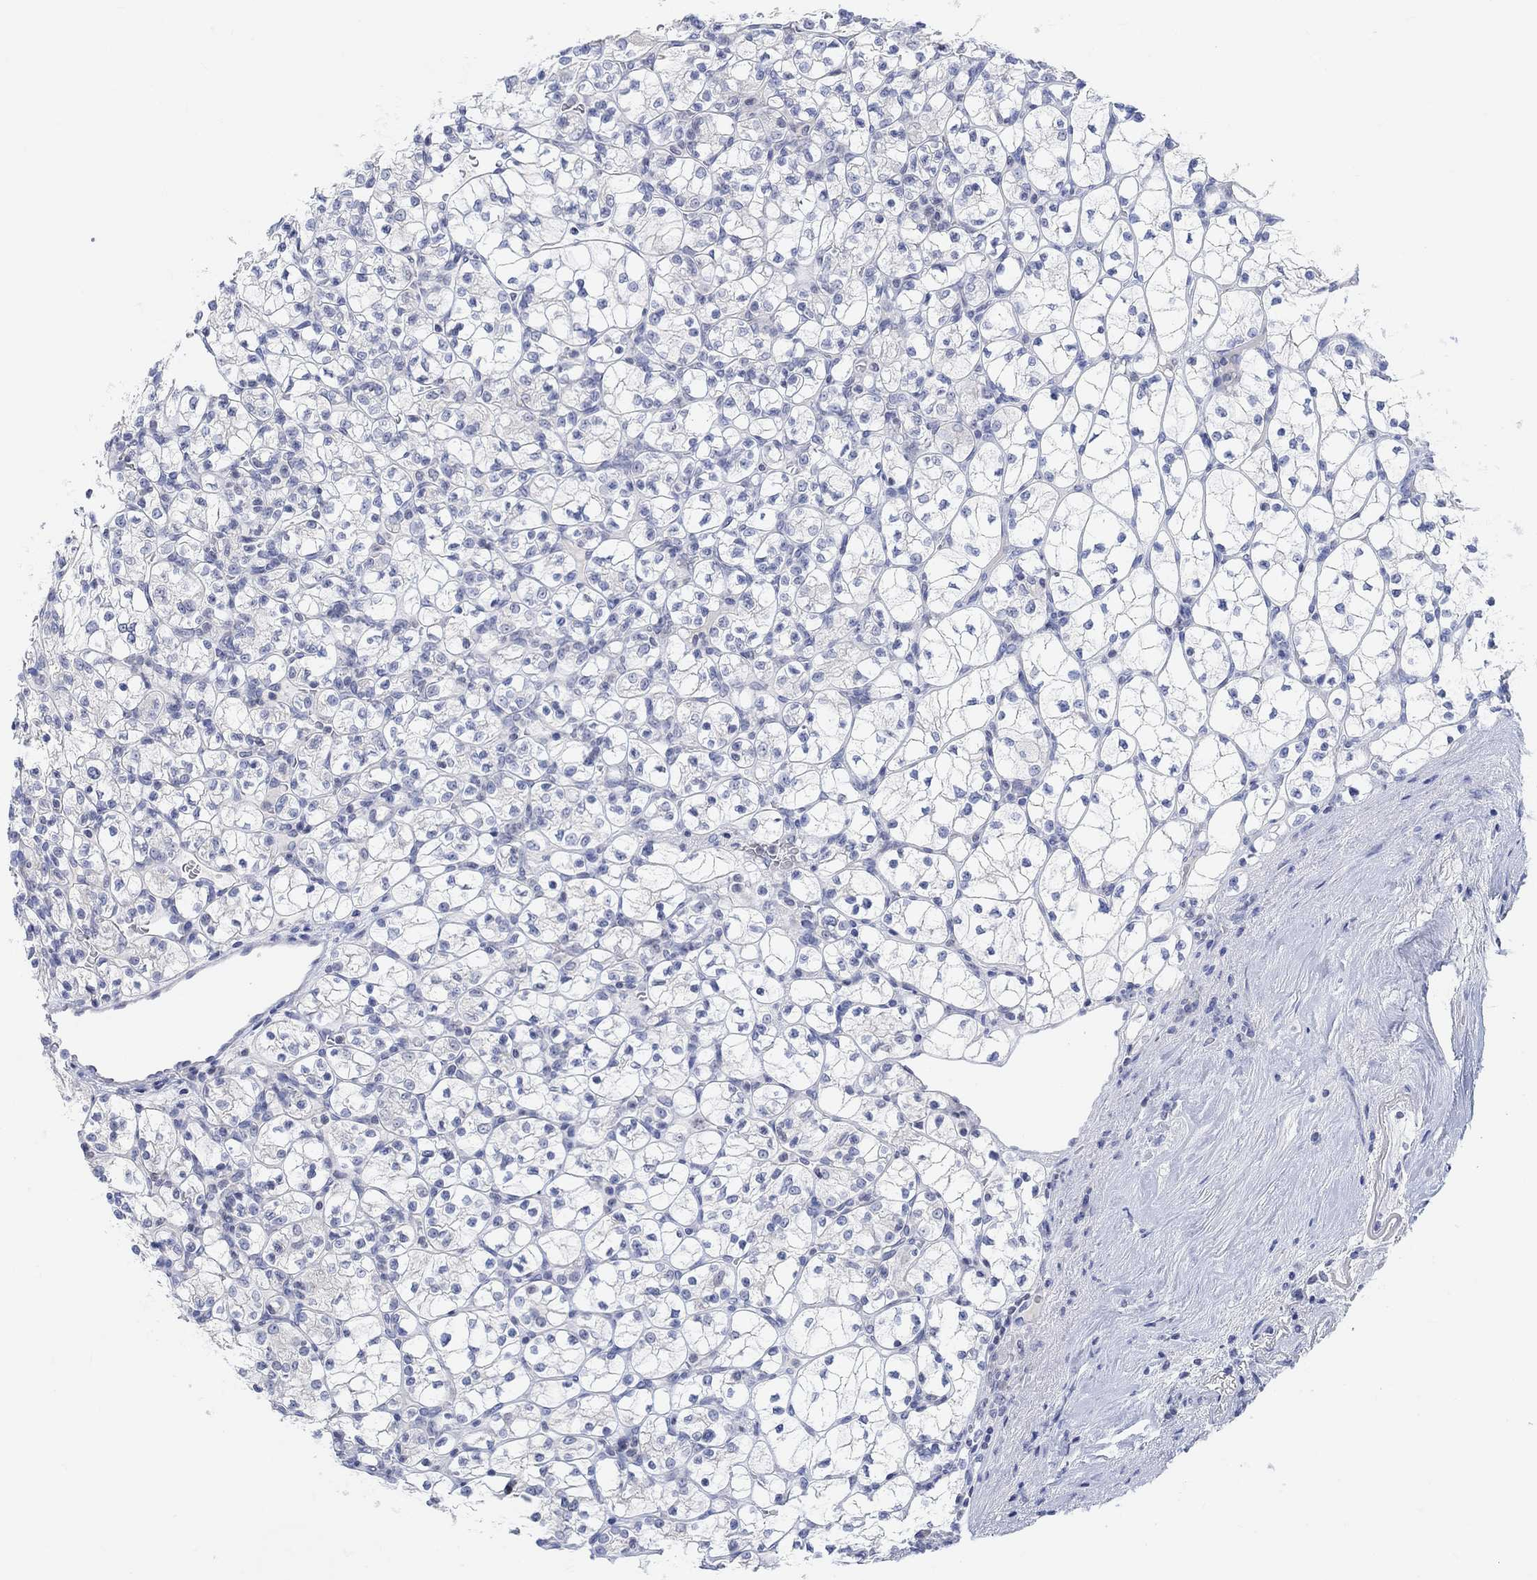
{"staining": {"intensity": "negative", "quantity": "none", "location": "none"}, "tissue": "renal cancer", "cell_type": "Tumor cells", "image_type": "cancer", "snomed": [{"axis": "morphology", "description": "Adenocarcinoma, NOS"}, {"axis": "topography", "description": "Kidney"}], "caption": "Immunohistochemistry (IHC) of adenocarcinoma (renal) displays no positivity in tumor cells. (Brightfield microscopy of DAB immunohistochemistry (IHC) at high magnification).", "gene": "ATP6V1E2", "patient": {"sex": "female", "age": 89}}